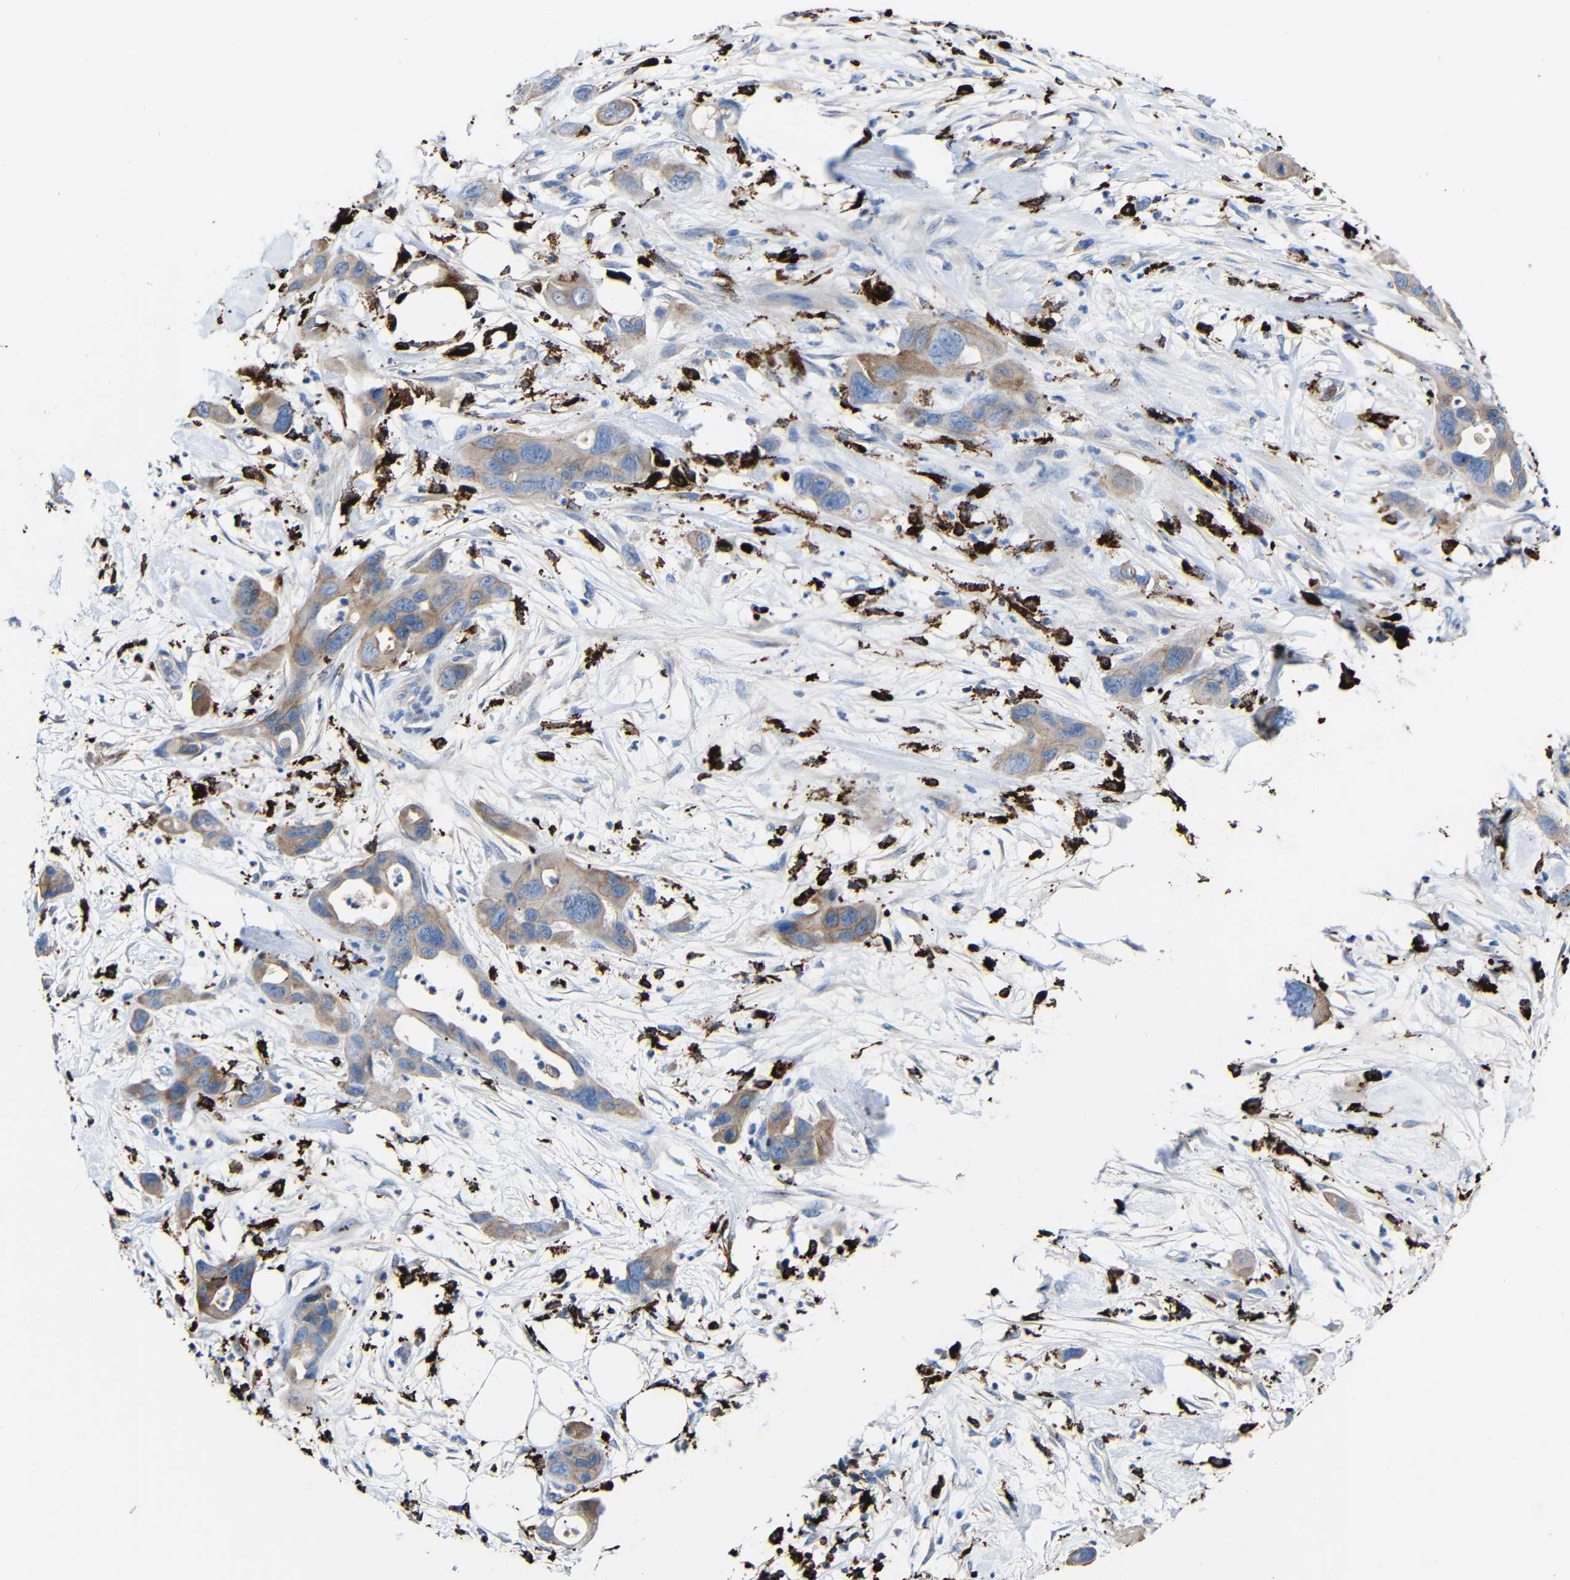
{"staining": {"intensity": "moderate", "quantity": ">75%", "location": "cytoplasmic/membranous"}, "tissue": "pancreatic cancer", "cell_type": "Tumor cells", "image_type": "cancer", "snomed": [{"axis": "morphology", "description": "Adenocarcinoma, NOS"}, {"axis": "topography", "description": "Pancreas"}], "caption": "This micrograph exhibits immunohistochemistry staining of pancreatic adenocarcinoma, with medium moderate cytoplasmic/membranous staining in about >75% of tumor cells.", "gene": "HLA-DMA", "patient": {"sex": "female", "age": 71}}